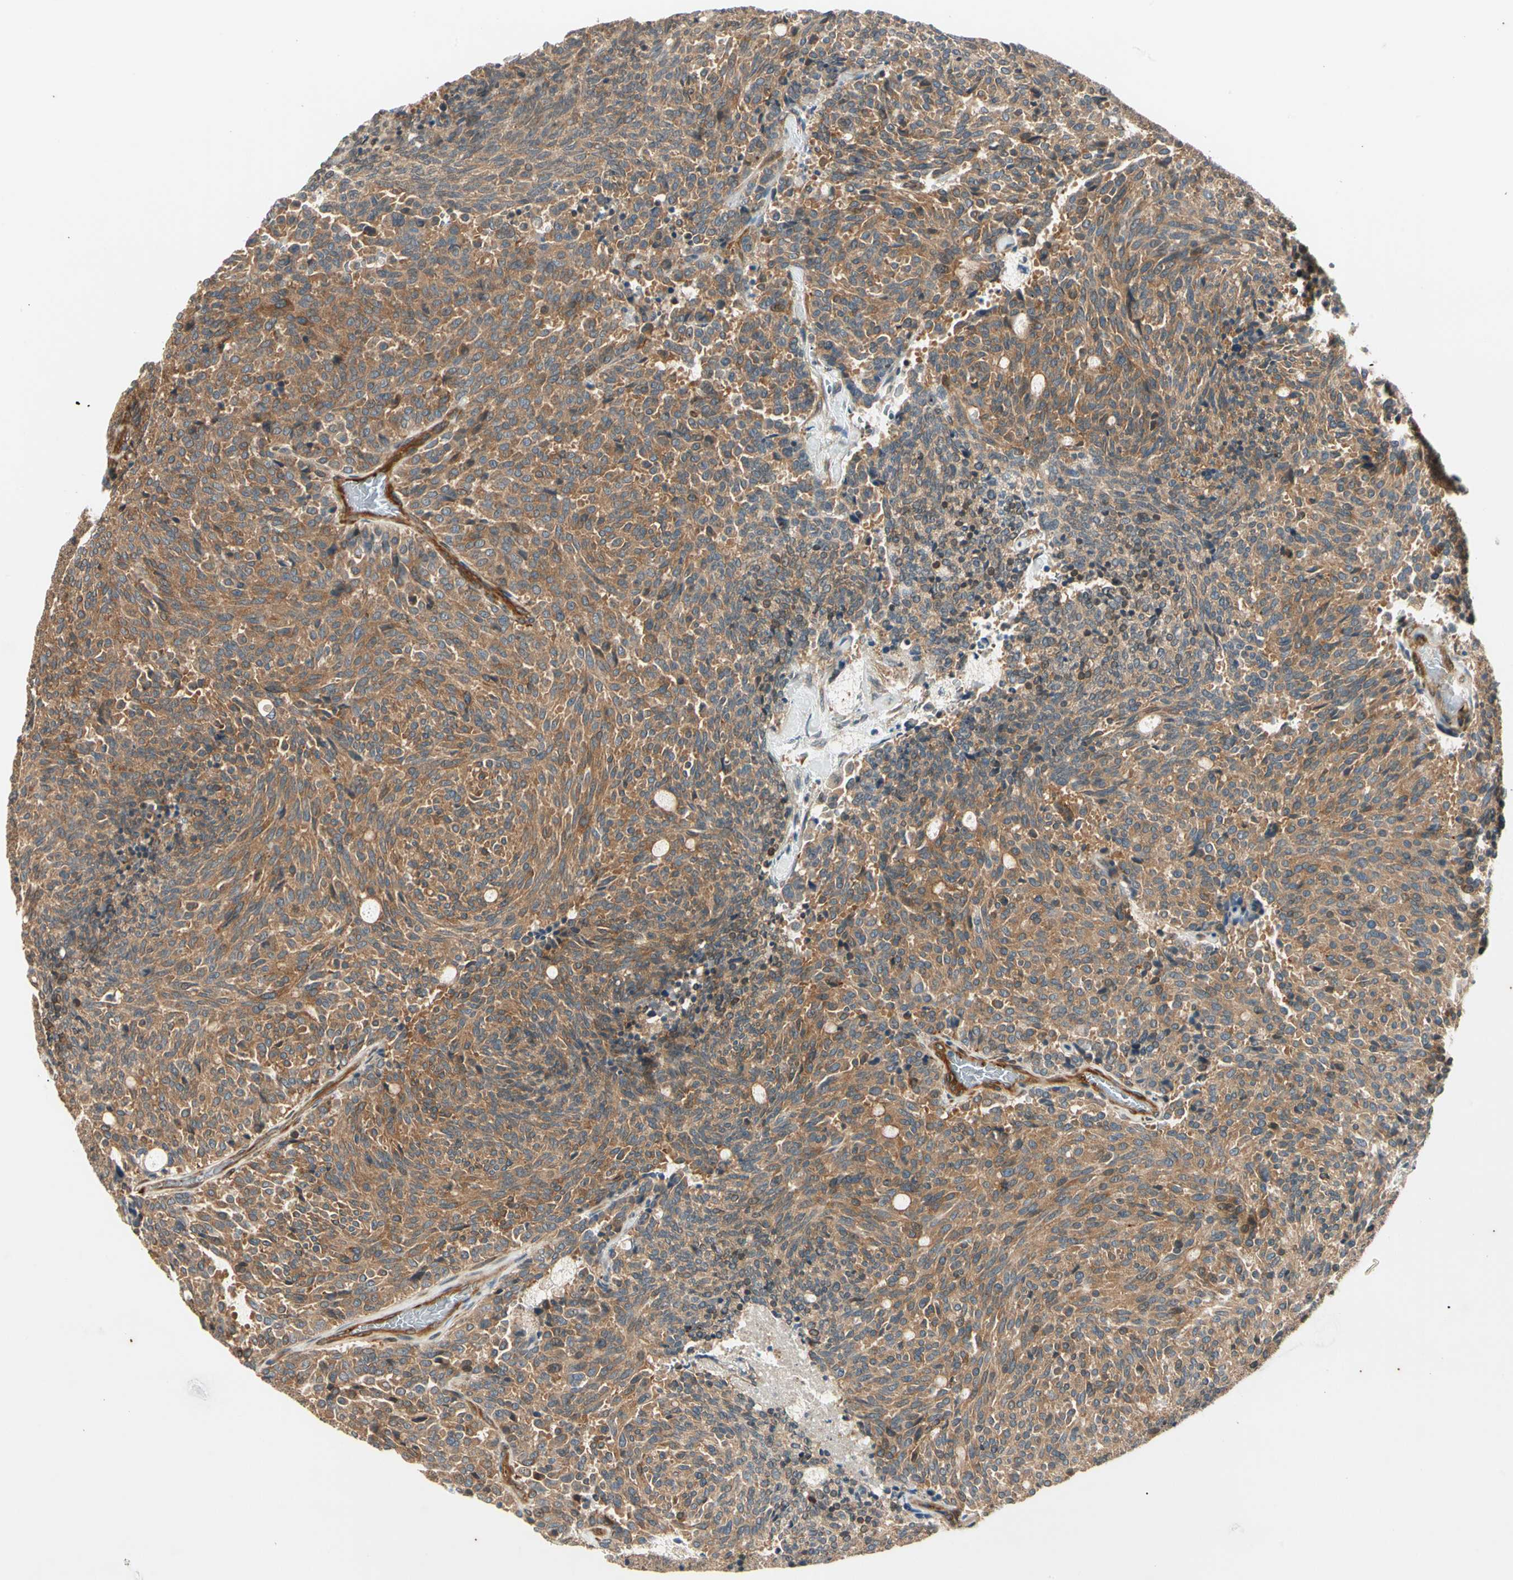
{"staining": {"intensity": "moderate", "quantity": ">75%", "location": "cytoplasmic/membranous"}, "tissue": "carcinoid", "cell_type": "Tumor cells", "image_type": "cancer", "snomed": [{"axis": "morphology", "description": "Carcinoid, malignant, NOS"}, {"axis": "topography", "description": "Pancreas"}], "caption": "Tumor cells display medium levels of moderate cytoplasmic/membranous positivity in about >75% of cells in human carcinoid.", "gene": "ROCK2", "patient": {"sex": "female", "age": 54}}